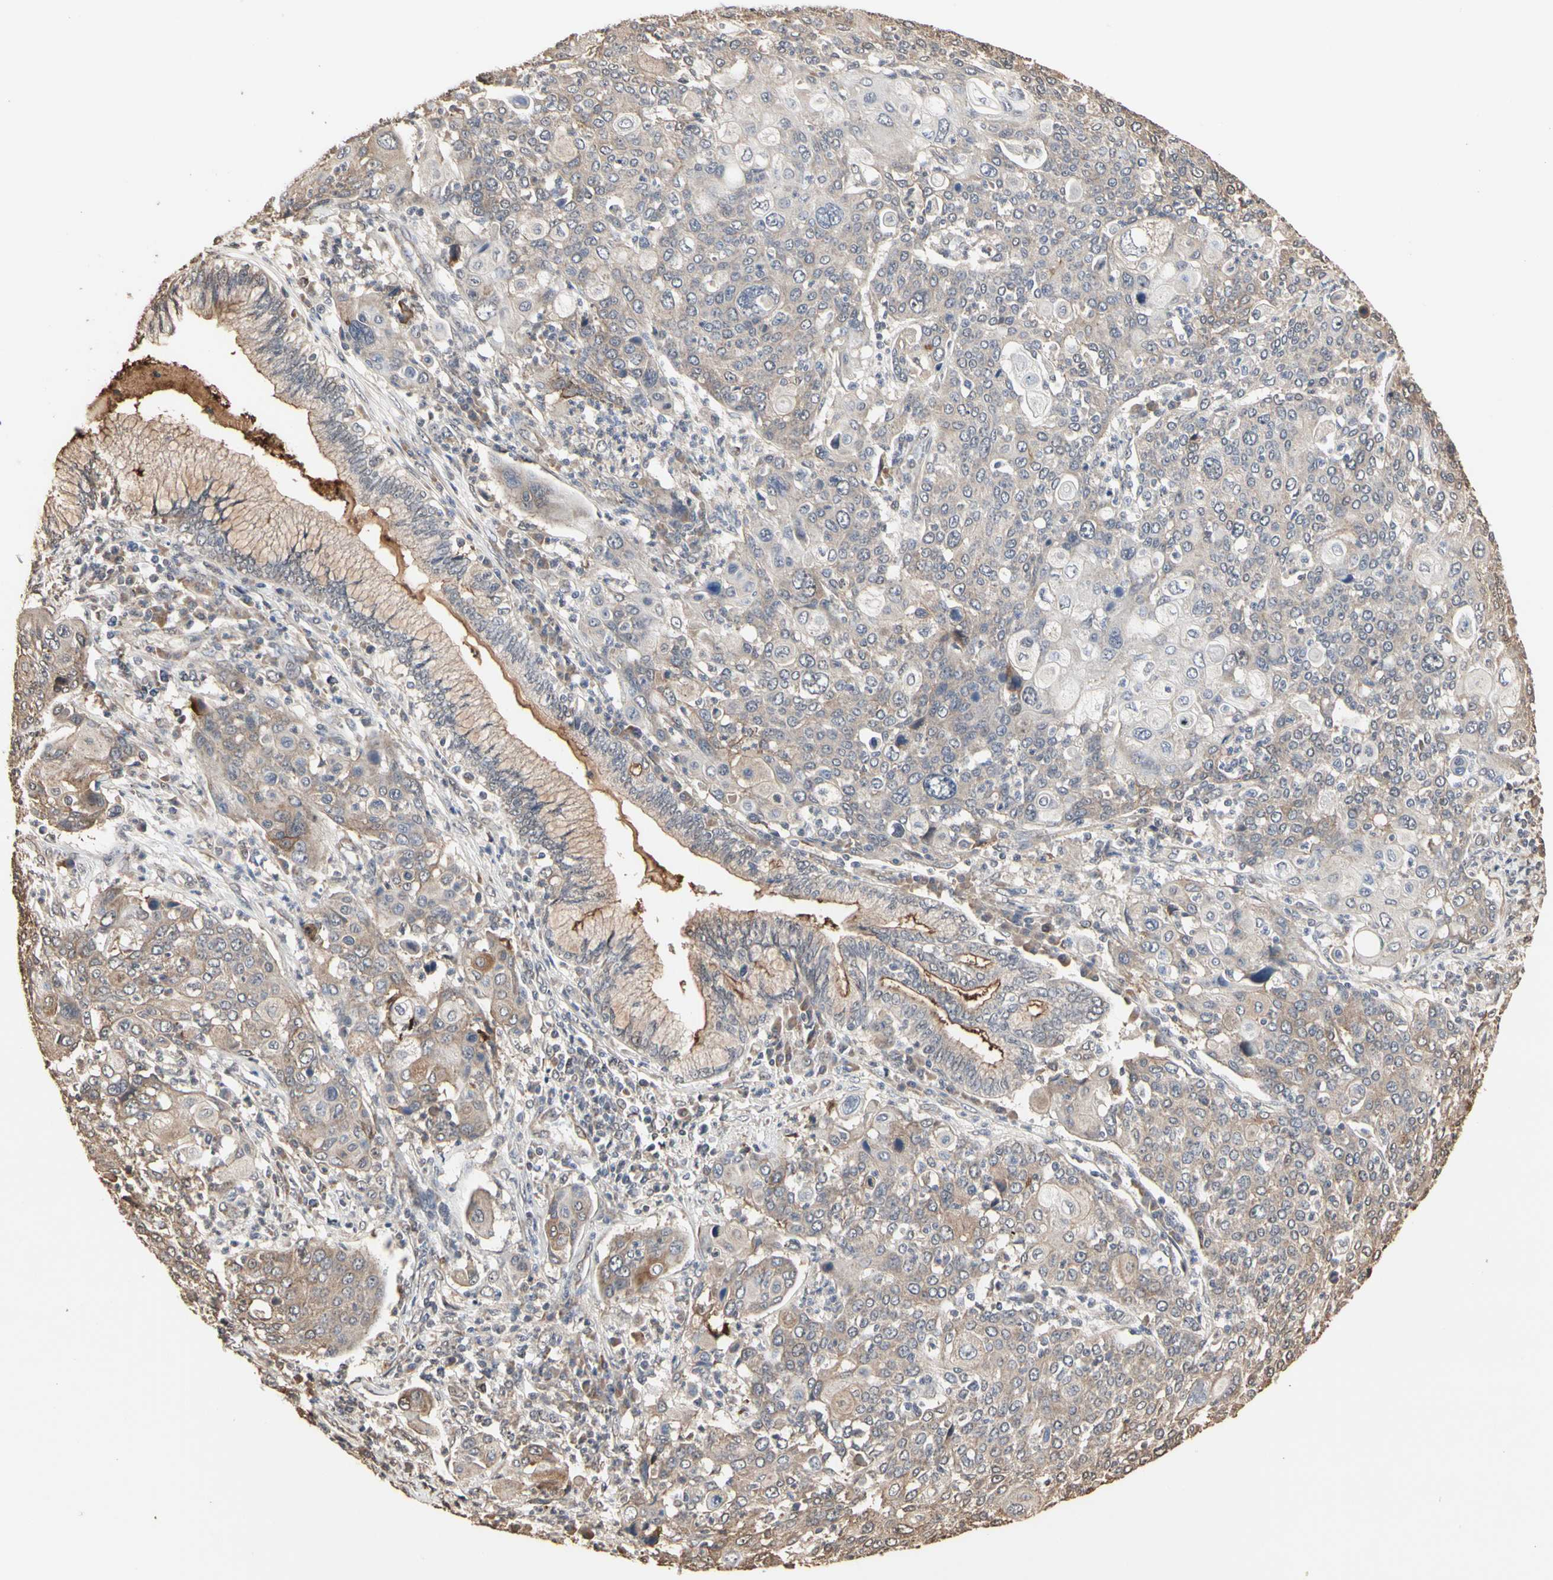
{"staining": {"intensity": "weak", "quantity": ">75%", "location": "cytoplasmic/membranous"}, "tissue": "cervical cancer", "cell_type": "Tumor cells", "image_type": "cancer", "snomed": [{"axis": "morphology", "description": "Squamous cell carcinoma, NOS"}, {"axis": "topography", "description": "Cervix"}], "caption": "A brown stain shows weak cytoplasmic/membranous positivity of a protein in human squamous cell carcinoma (cervical) tumor cells.", "gene": "TAOK1", "patient": {"sex": "female", "age": 40}}